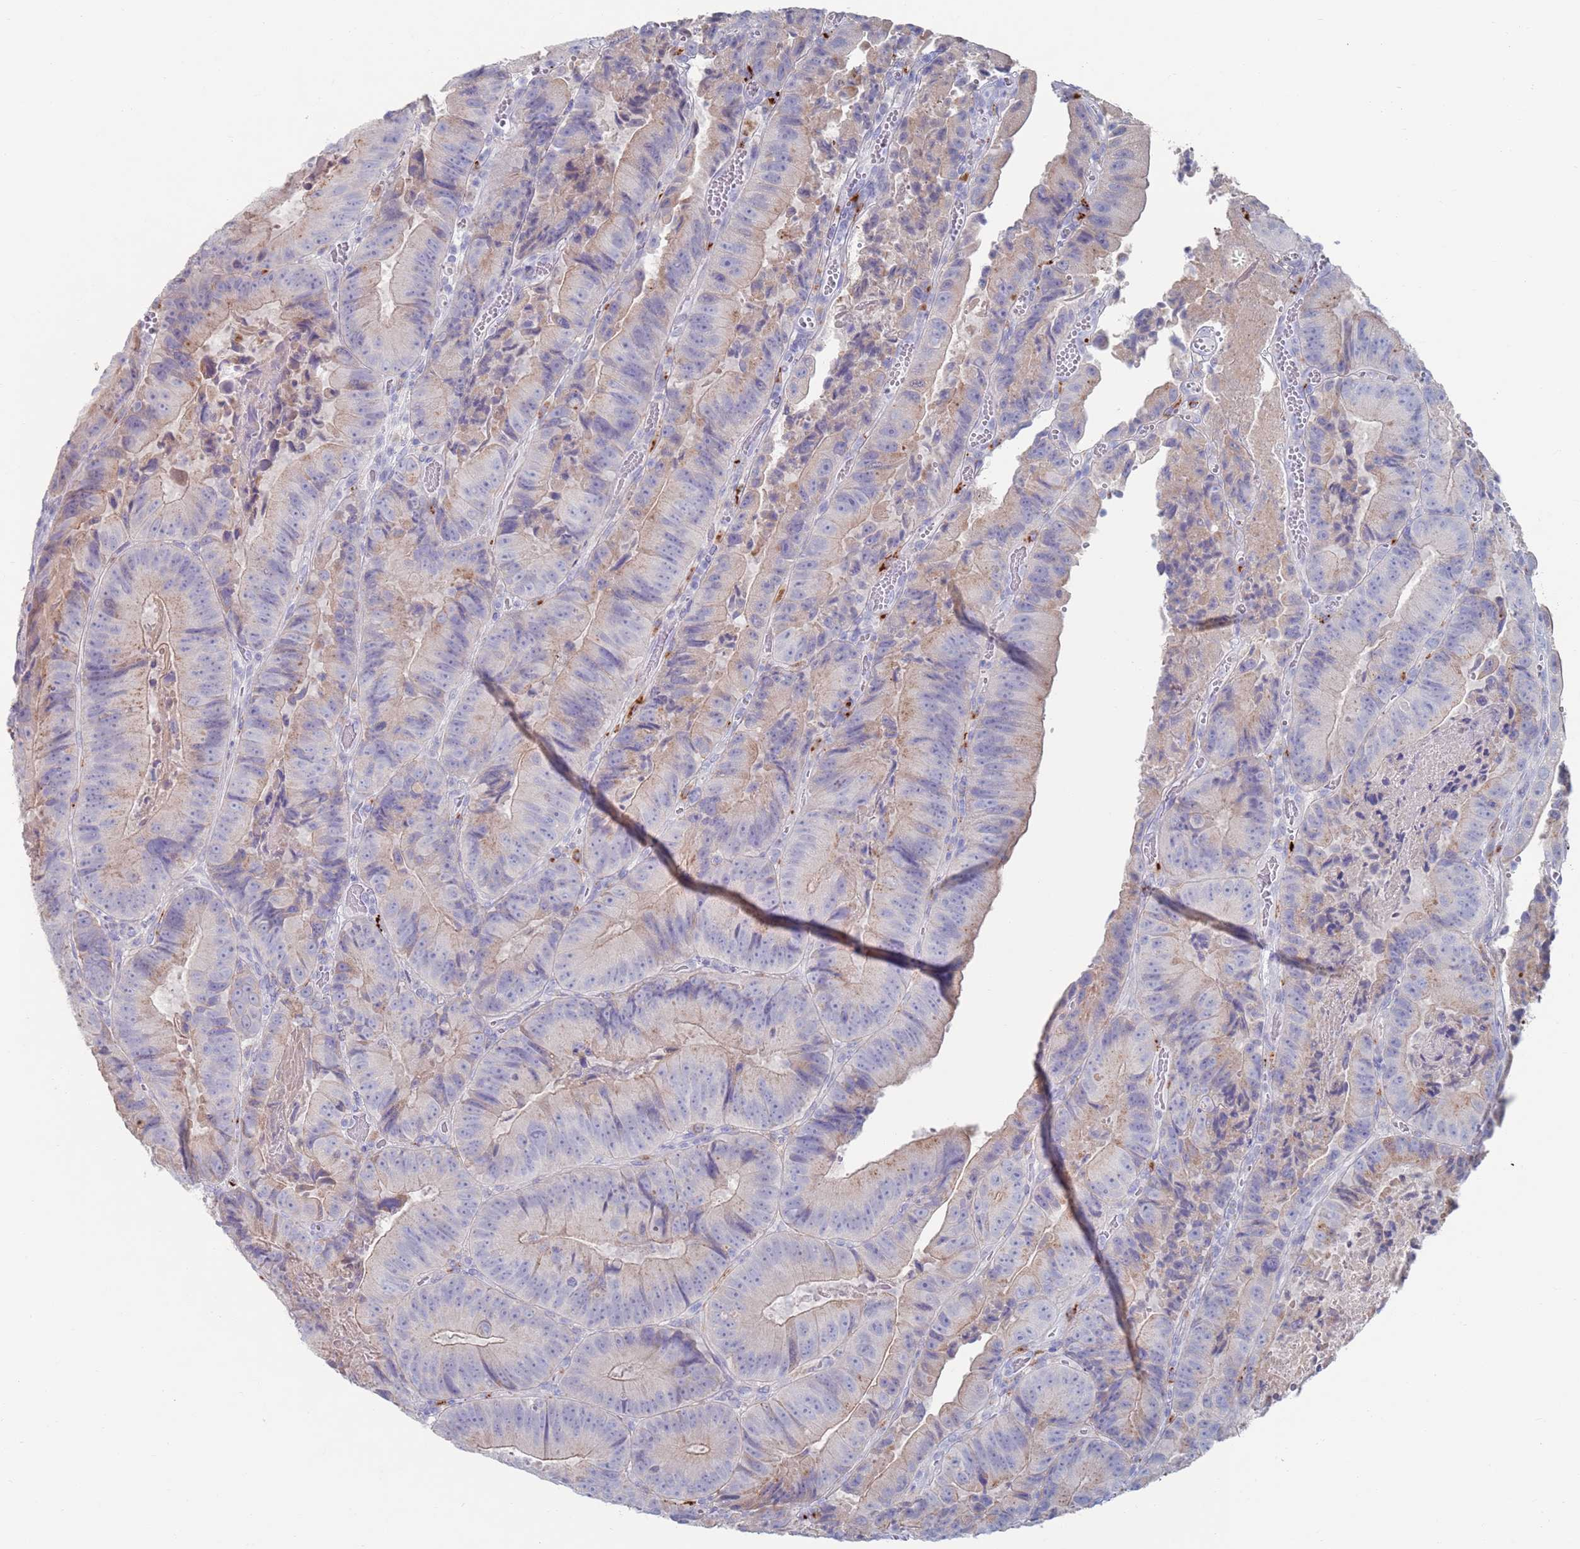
{"staining": {"intensity": "negative", "quantity": "none", "location": "none"}, "tissue": "colorectal cancer", "cell_type": "Tumor cells", "image_type": "cancer", "snomed": [{"axis": "morphology", "description": "Adenocarcinoma, NOS"}, {"axis": "topography", "description": "Colon"}], "caption": "Adenocarcinoma (colorectal) was stained to show a protein in brown. There is no significant staining in tumor cells.", "gene": "FUCA1", "patient": {"sex": "female", "age": 86}}